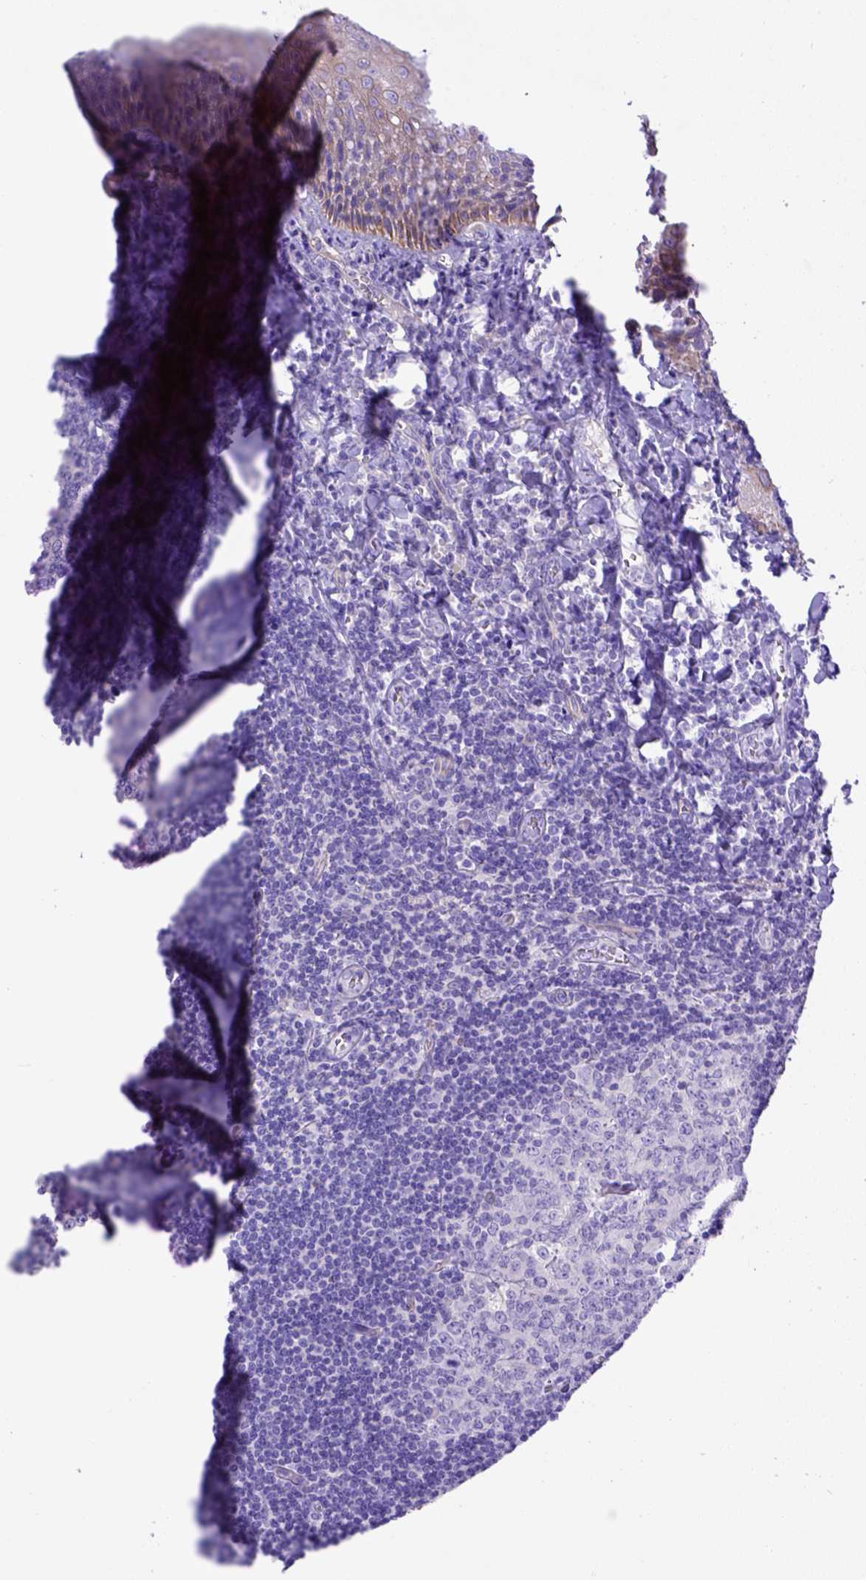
{"staining": {"intensity": "negative", "quantity": "none", "location": "none"}, "tissue": "tonsil", "cell_type": "Germinal center cells", "image_type": "normal", "snomed": [{"axis": "morphology", "description": "Normal tissue, NOS"}, {"axis": "morphology", "description": "Inflammation, NOS"}, {"axis": "topography", "description": "Tonsil"}], "caption": "This is an immunohistochemistry micrograph of benign tonsil. There is no staining in germinal center cells.", "gene": "LRRC18", "patient": {"sex": "female", "age": 31}}